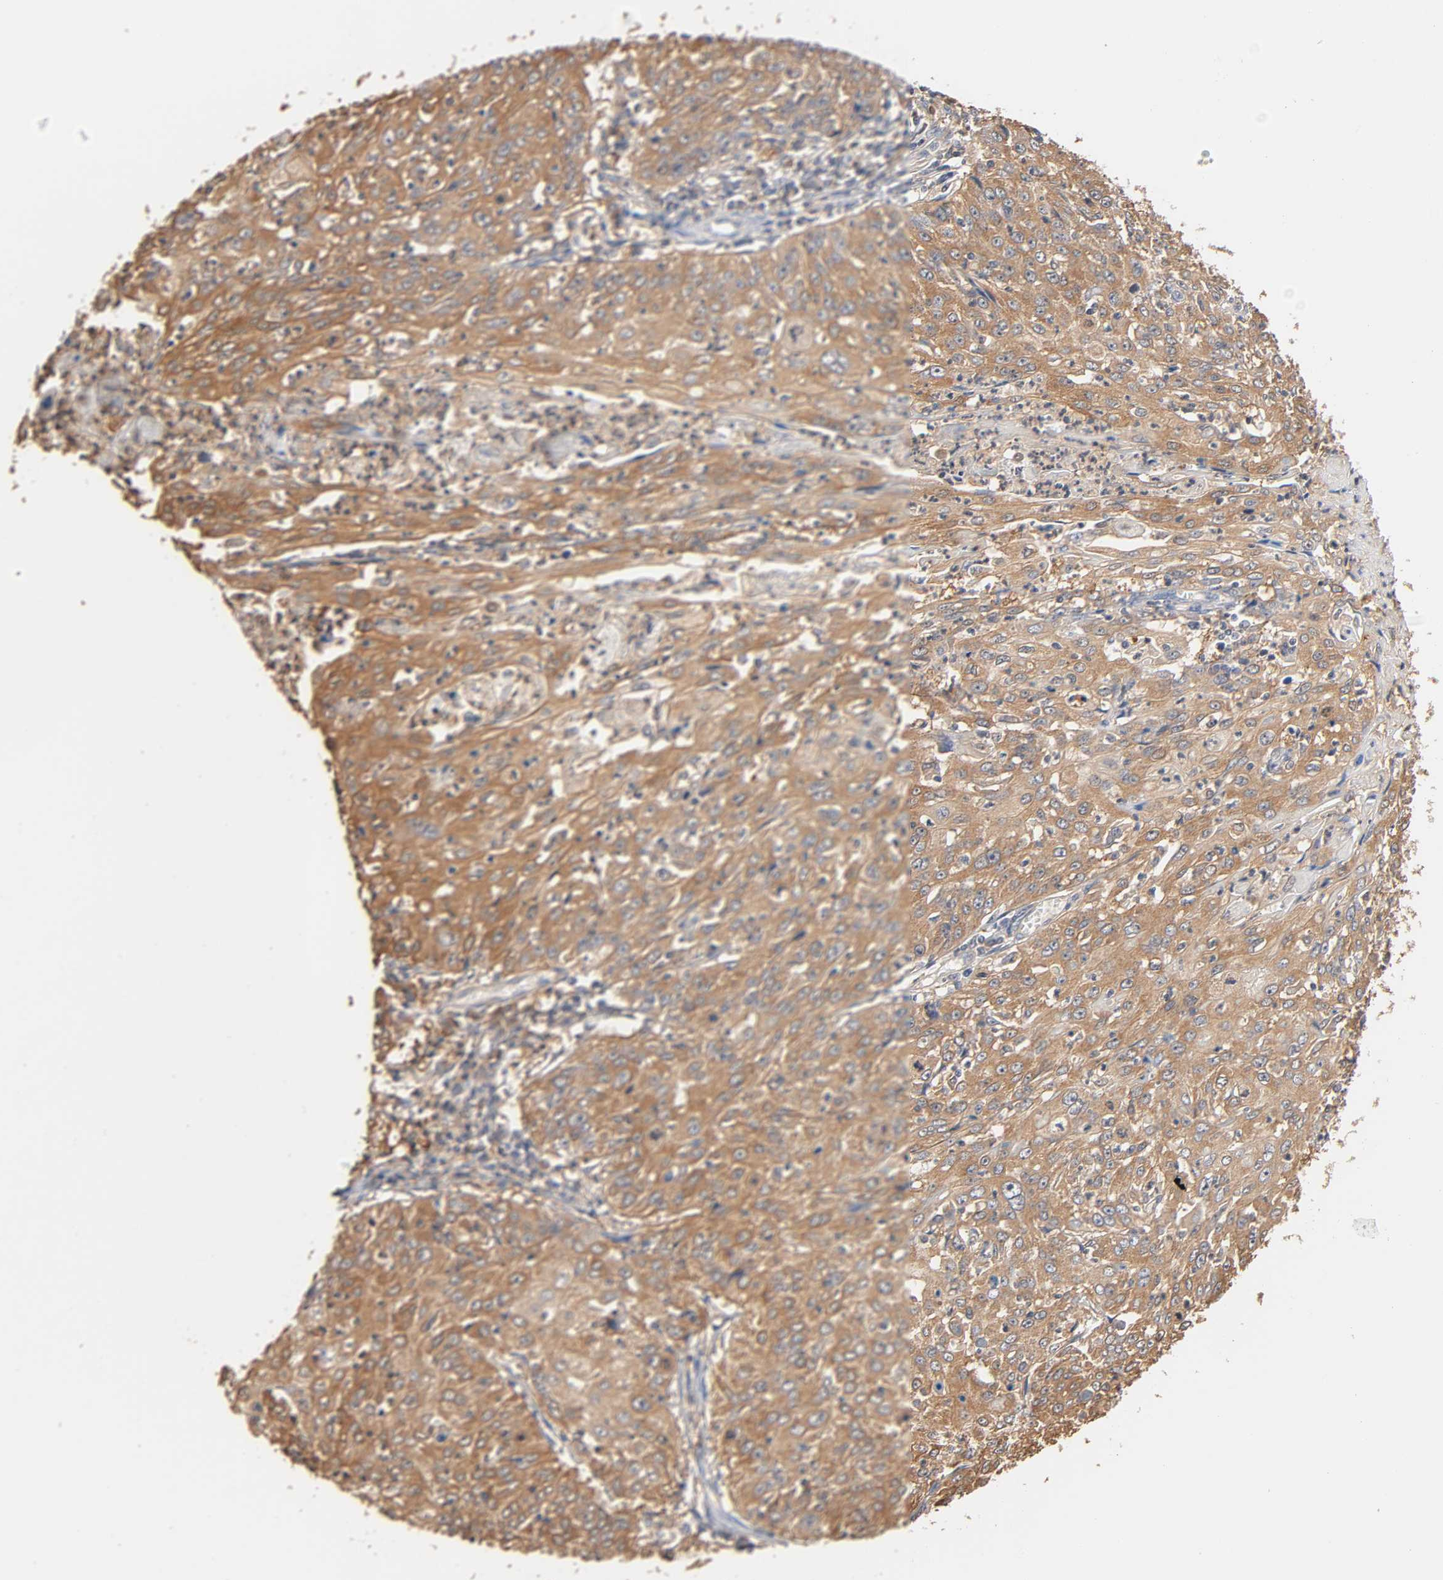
{"staining": {"intensity": "moderate", "quantity": ">75%", "location": "cytoplasmic/membranous"}, "tissue": "cervical cancer", "cell_type": "Tumor cells", "image_type": "cancer", "snomed": [{"axis": "morphology", "description": "Squamous cell carcinoma, NOS"}, {"axis": "topography", "description": "Cervix"}], "caption": "IHC (DAB (3,3'-diaminobenzidine)) staining of squamous cell carcinoma (cervical) demonstrates moderate cytoplasmic/membranous protein expression in about >75% of tumor cells.", "gene": "ALDOA", "patient": {"sex": "female", "age": 39}}